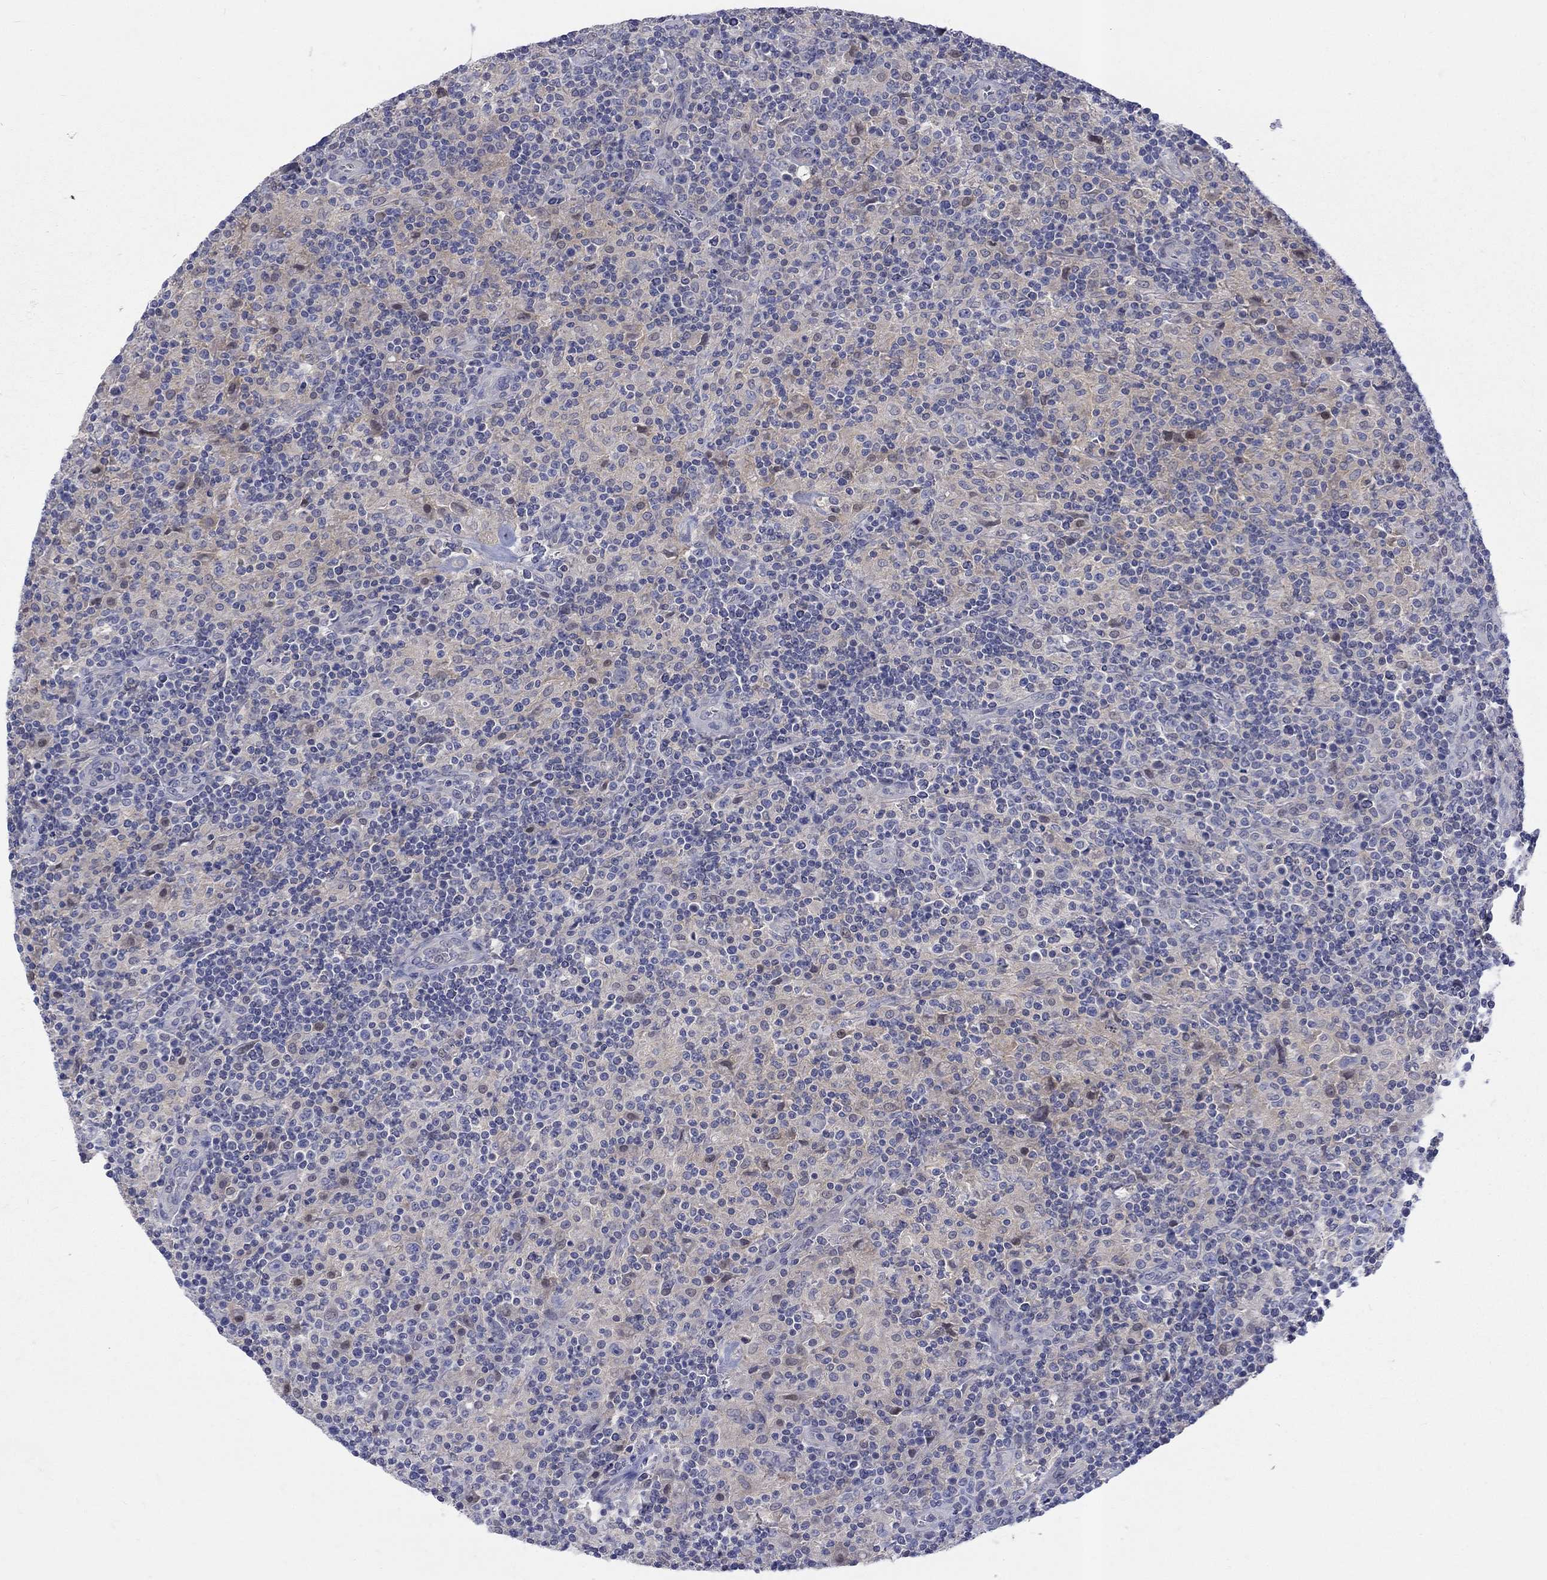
{"staining": {"intensity": "negative", "quantity": "none", "location": "none"}, "tissue": "lymphoma", "cell_type": "Tumor cells", "image_type": "cancer", "snomed": [{"axis": "morphology", "description": "Hodgkin's disease, NOS"}, {"axis": "topography", "description": "Lymph node"}], "caption": "The image shows no significant expression in tumor cells of Hodgkin's disease. (Stains: DAB (3,3'-diaminobenzidine) immunohistochemistry (IHC) with hematoxylin counter stain, Microscopy: brightfield microscopy at high magnification).", "gene": "EGFLAM", "patient": {"sex": "male", "age": 70}}